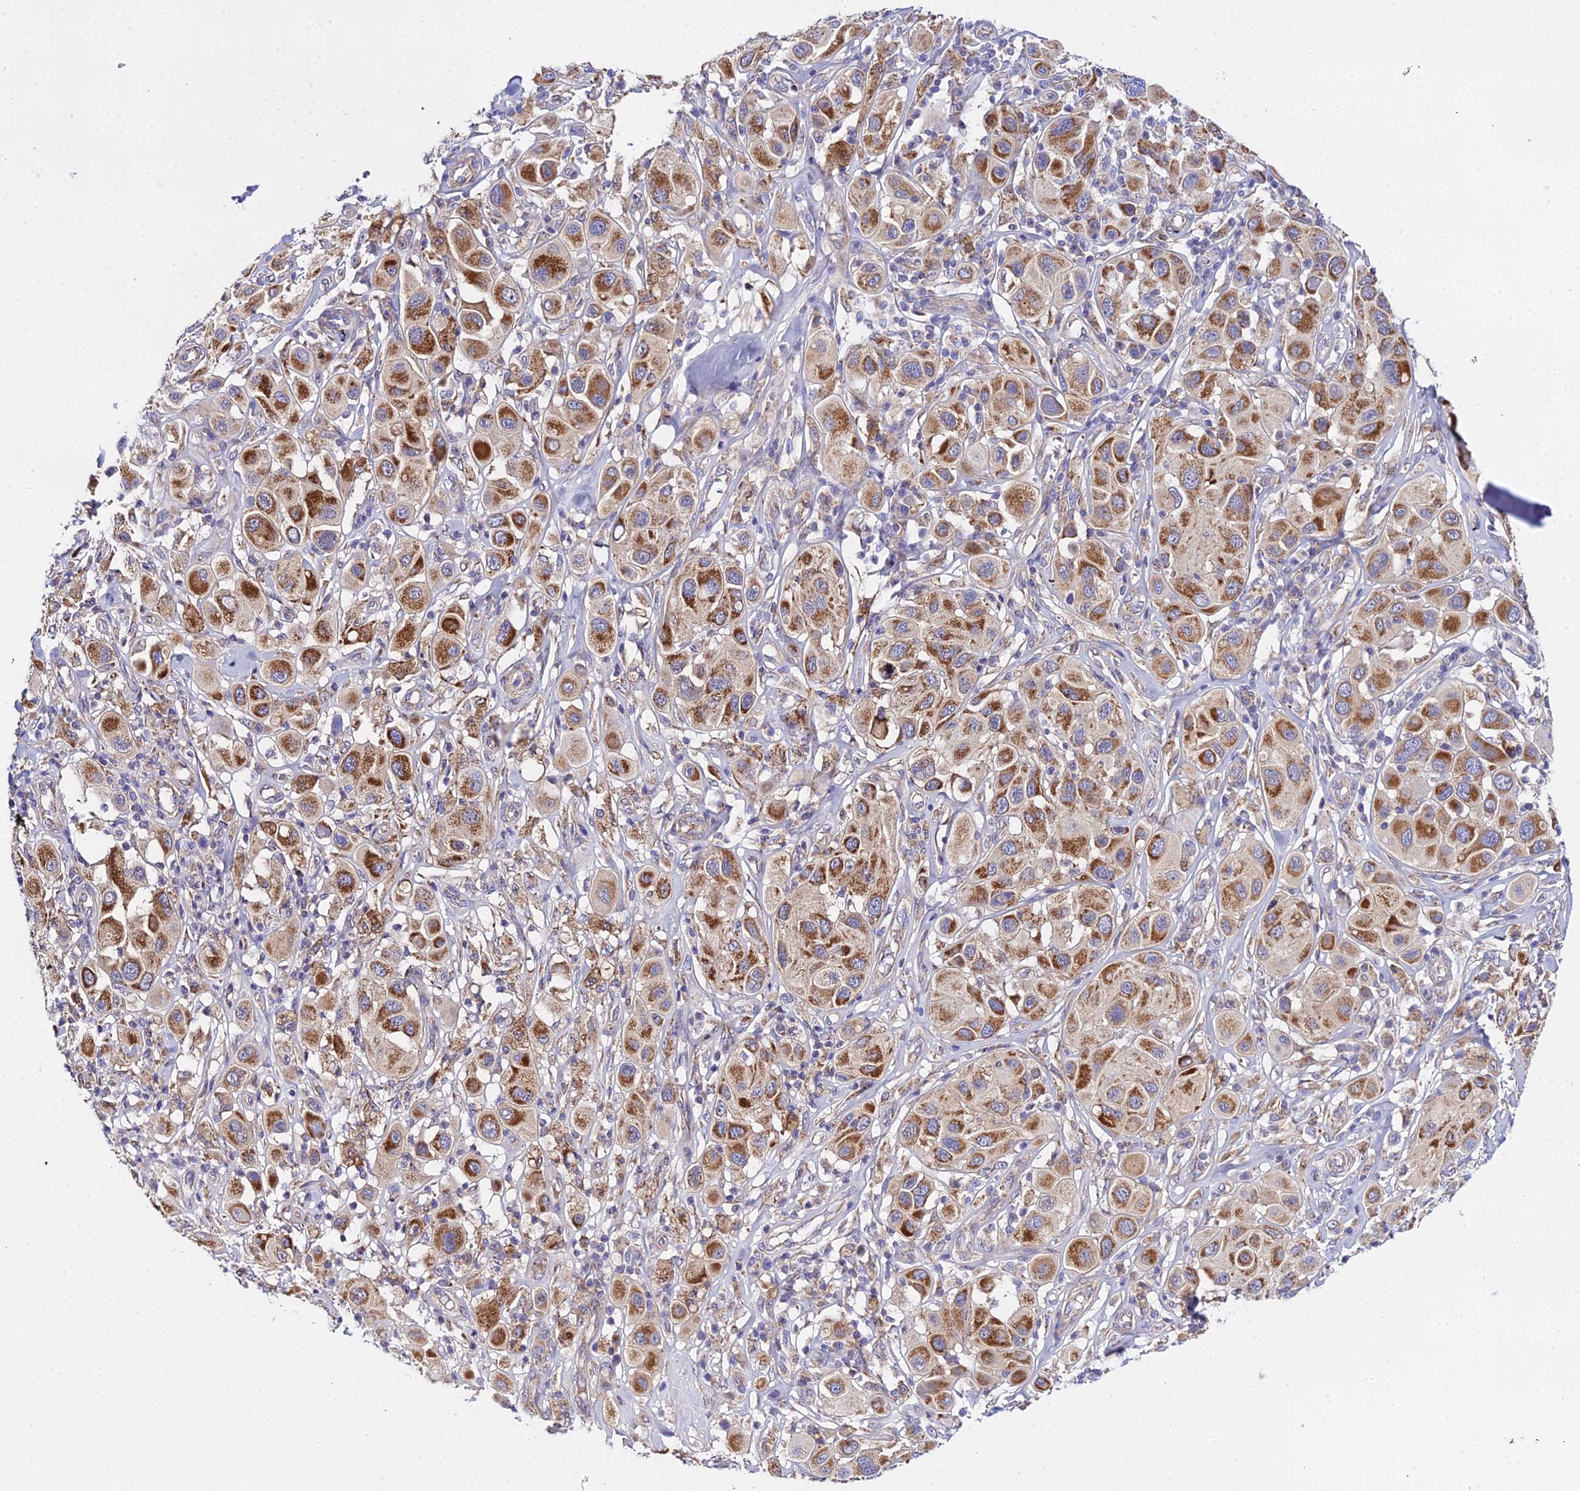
{"staining": {"intensity": "moderate", "quantity": ">75%", "location": "cytoplasmic/membranous"}, "tissue": "melanoma", "cell_type": "Tumor cells", "image_type": "cancer", "snomed": [{"axis": "morphology", "description": "Malignant melanoma, Metastatic site"}, {"axis": "topography", "description": "Skin"}], "caption": "Immunohistochemistry (IHC) (DAB) staining of malignant melanoma (metastatic site) displays moderate cytoplasmic/membranous protein expression in approximately >75% of tumor cells. Nuclei are stained in blue.", "gene": "ACOT2", "patient": {"sex": "male", "age": 41}}